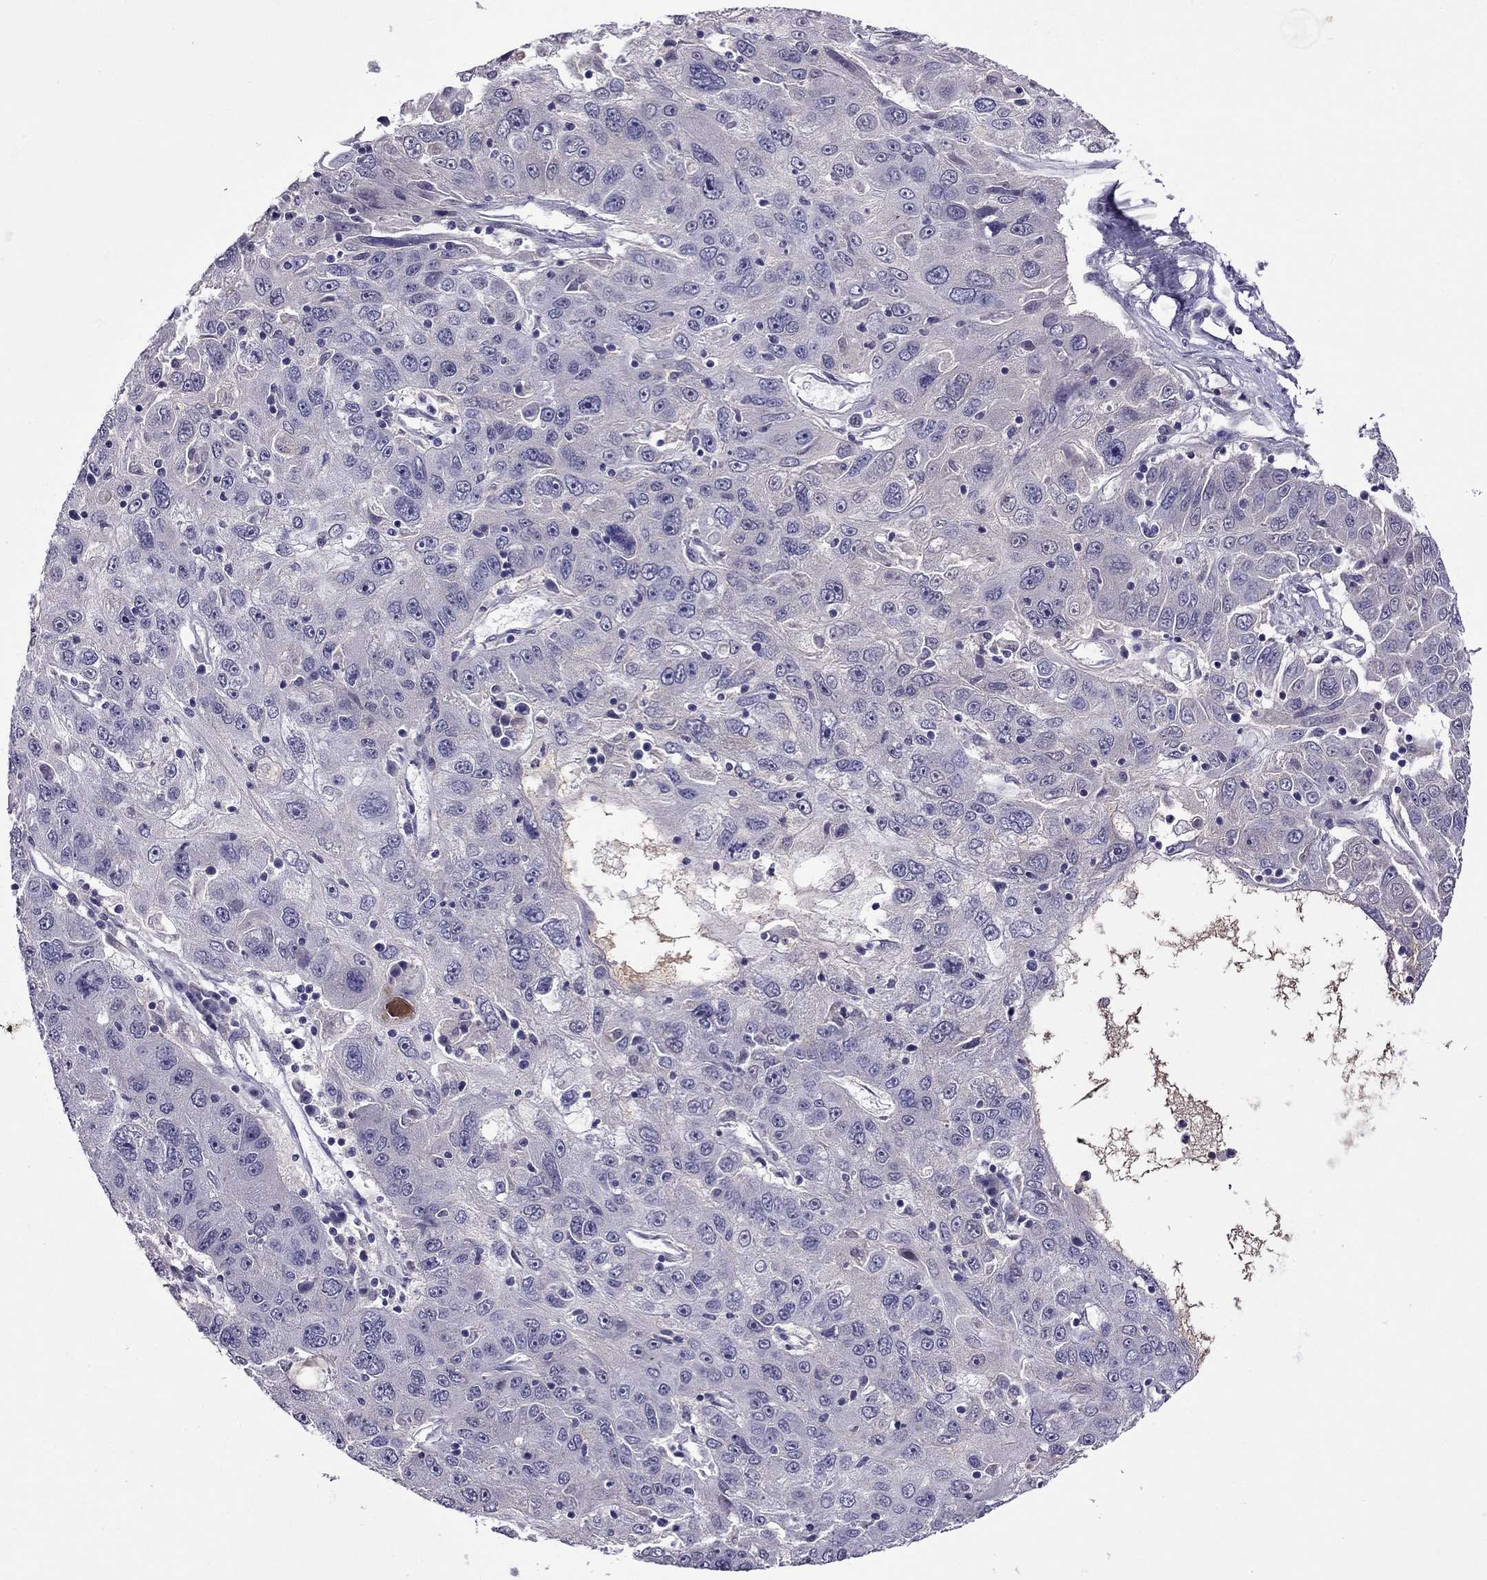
{"staining": {"intensity": "negative", "quantity": "none", "location": "none"}, "tissue": "stomach cancer", "cell_type": "Tumor cells", "image_type": "cancer", "snomed": [{"axis": "morphology", "description": "Adenocarcinoma, NOS"}, {"axis": "topography", "description": "Stomach"}], "caption": "Immunohistochemical staining of stomach cancer displays no significant staining in tumor cells. (Stains: DAB immunohistochemistry with hematoxylin counter stain, Microscopy: brightfield microscopy at high magnification).", "gene": "SPTBN4", "patient": {"sex": "male", "age": 56}}